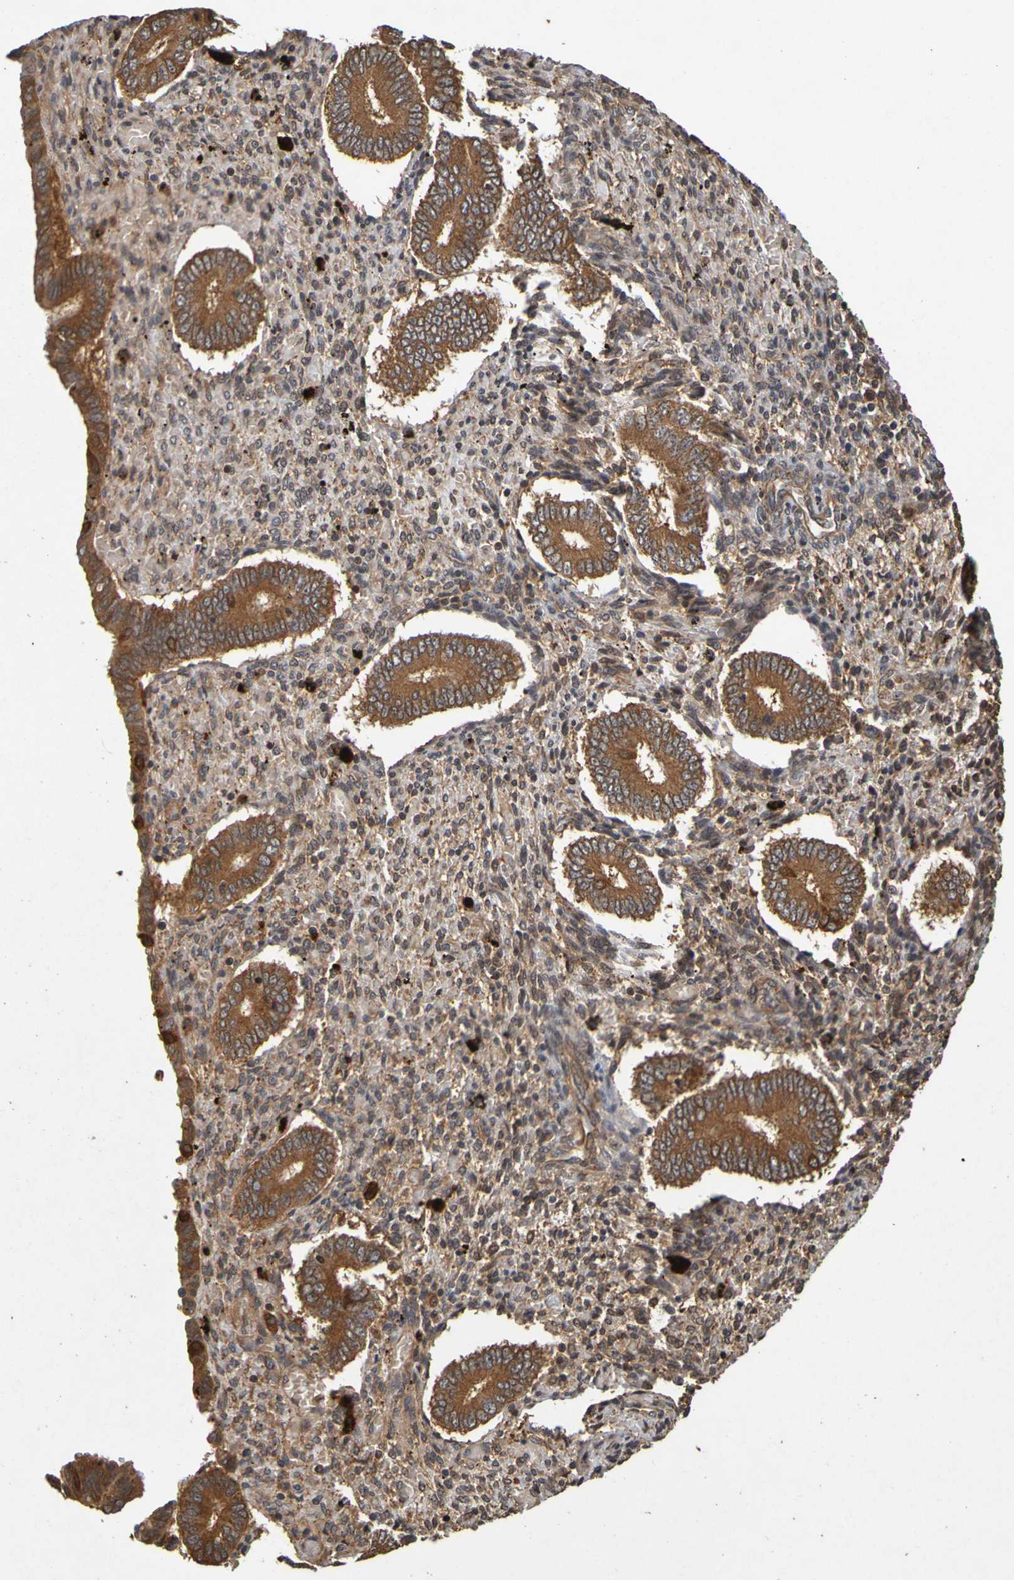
{"staining": {"intensity": "moderate", "quantity": ">75%", "location": "cytoplasmic/membranous"}, "tissue": "endometrium", "cell_type": "Cells in endometrial stroma", "image_type": "normal", "snomed": [{"axis": "morphology", "description": "Normal tissue, NOS"}, {"axis": "topography", "description": "Endometrium"}], "caption": "Endometrium stained with a brown dye displays moderate cytoplasmic/membranous positive positivity in approximately >75% of cells in endometrial stroma.", "gene": "OCRL", "patient": {"sex": "female", "age": 42}}